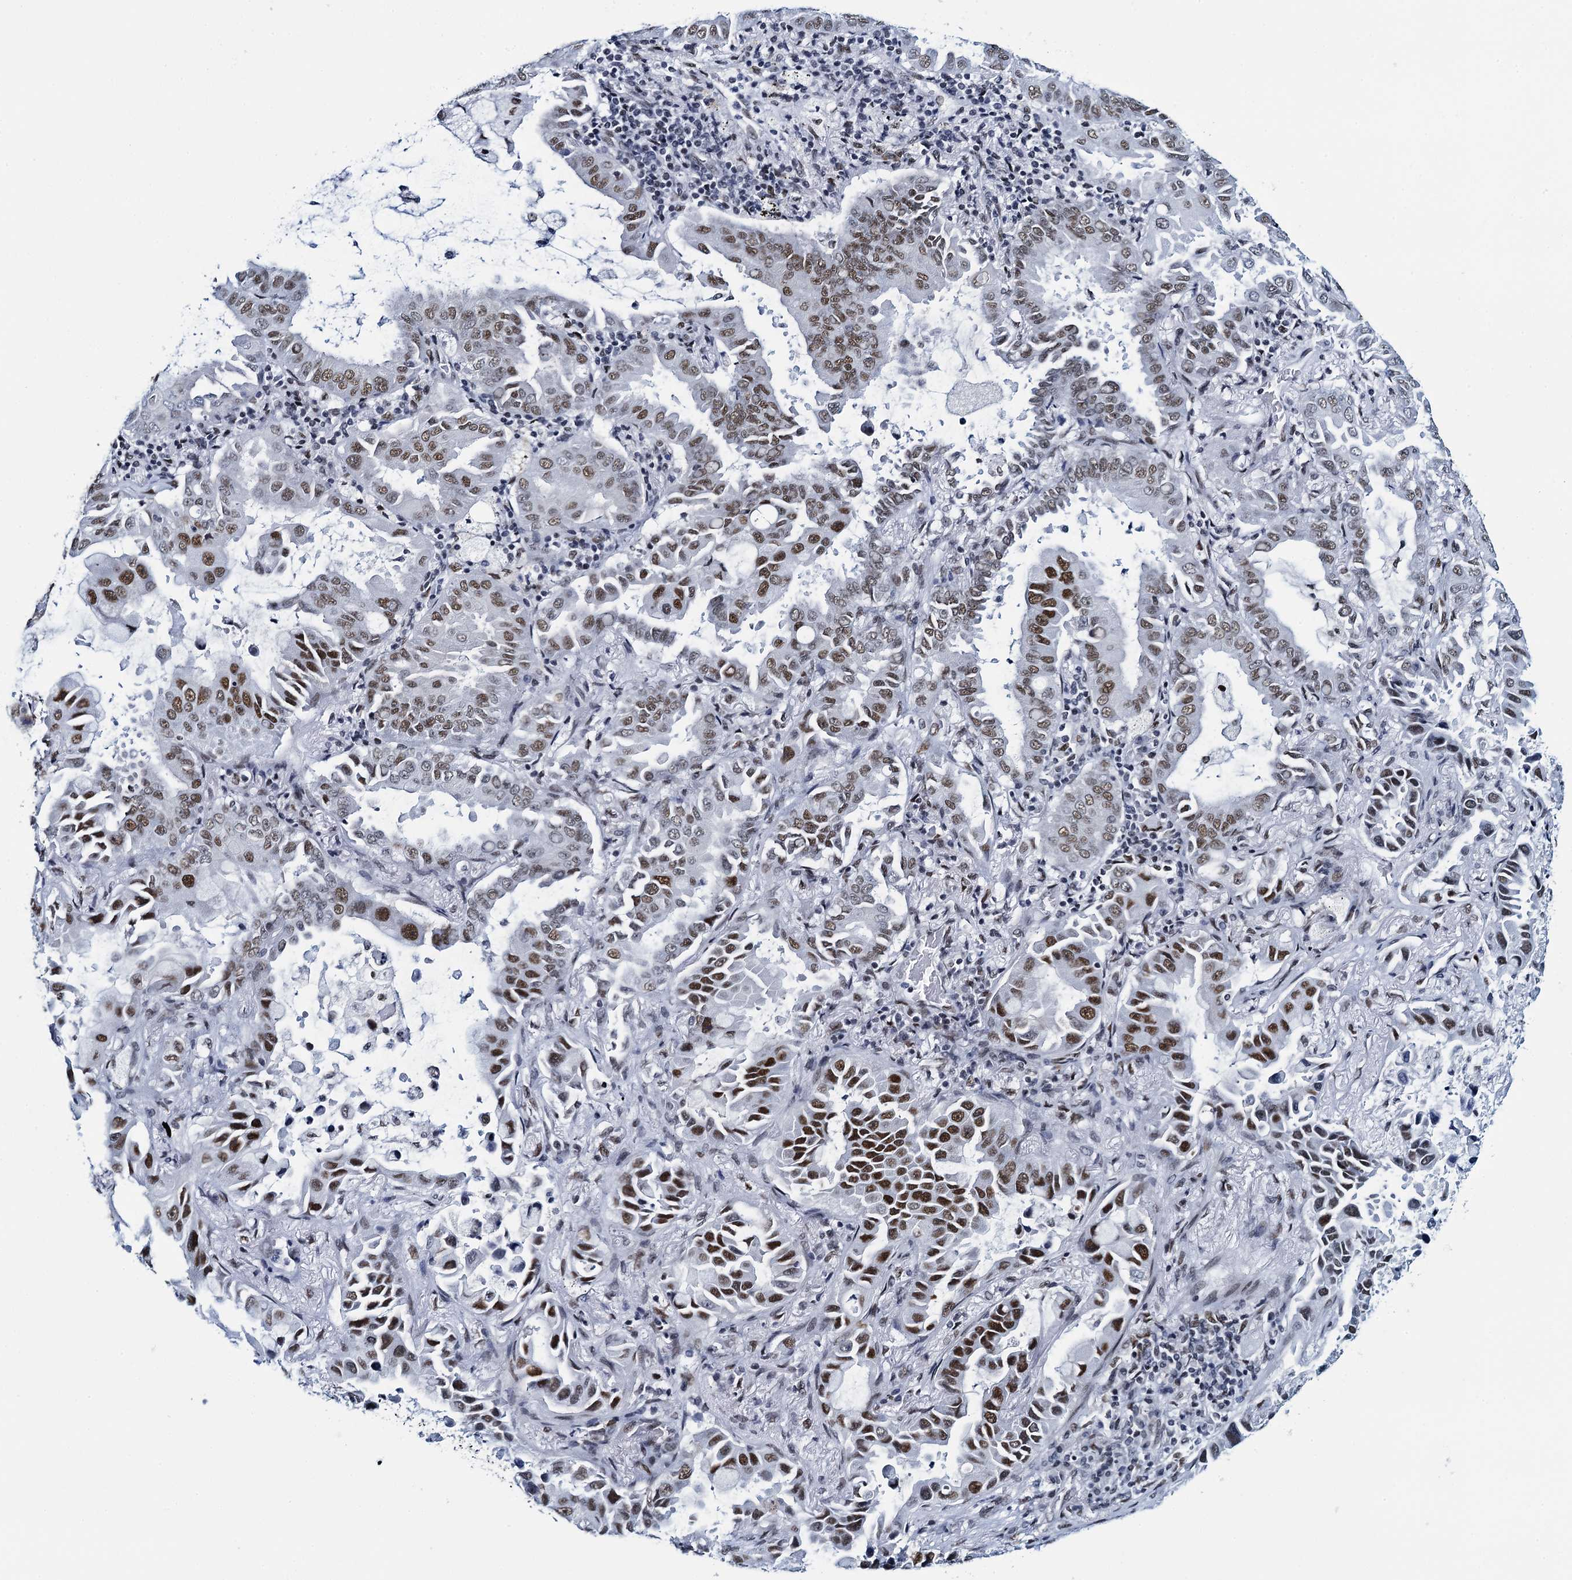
{"staining": {"intensity": "moderate", "quantity": ">75%", "location": "nuclear"}, "tissue": "lung cancer", "cell_type": "Tumor cells", "image_type": "cancer", "snomed": [{"axis": "morphology", "description": "Adenocarcinoma, NOS"}, {"axis": "topography", "description": "Lung"}], "caption": "About >75% of tumor cells in human adenocarcinoma (lung) exhibit moderate nuclear protein staining as visualized by brown immunohistochemical staining.", "gene": "HNRNPUL2", "patient": {"sex": "male", "age": 64}}